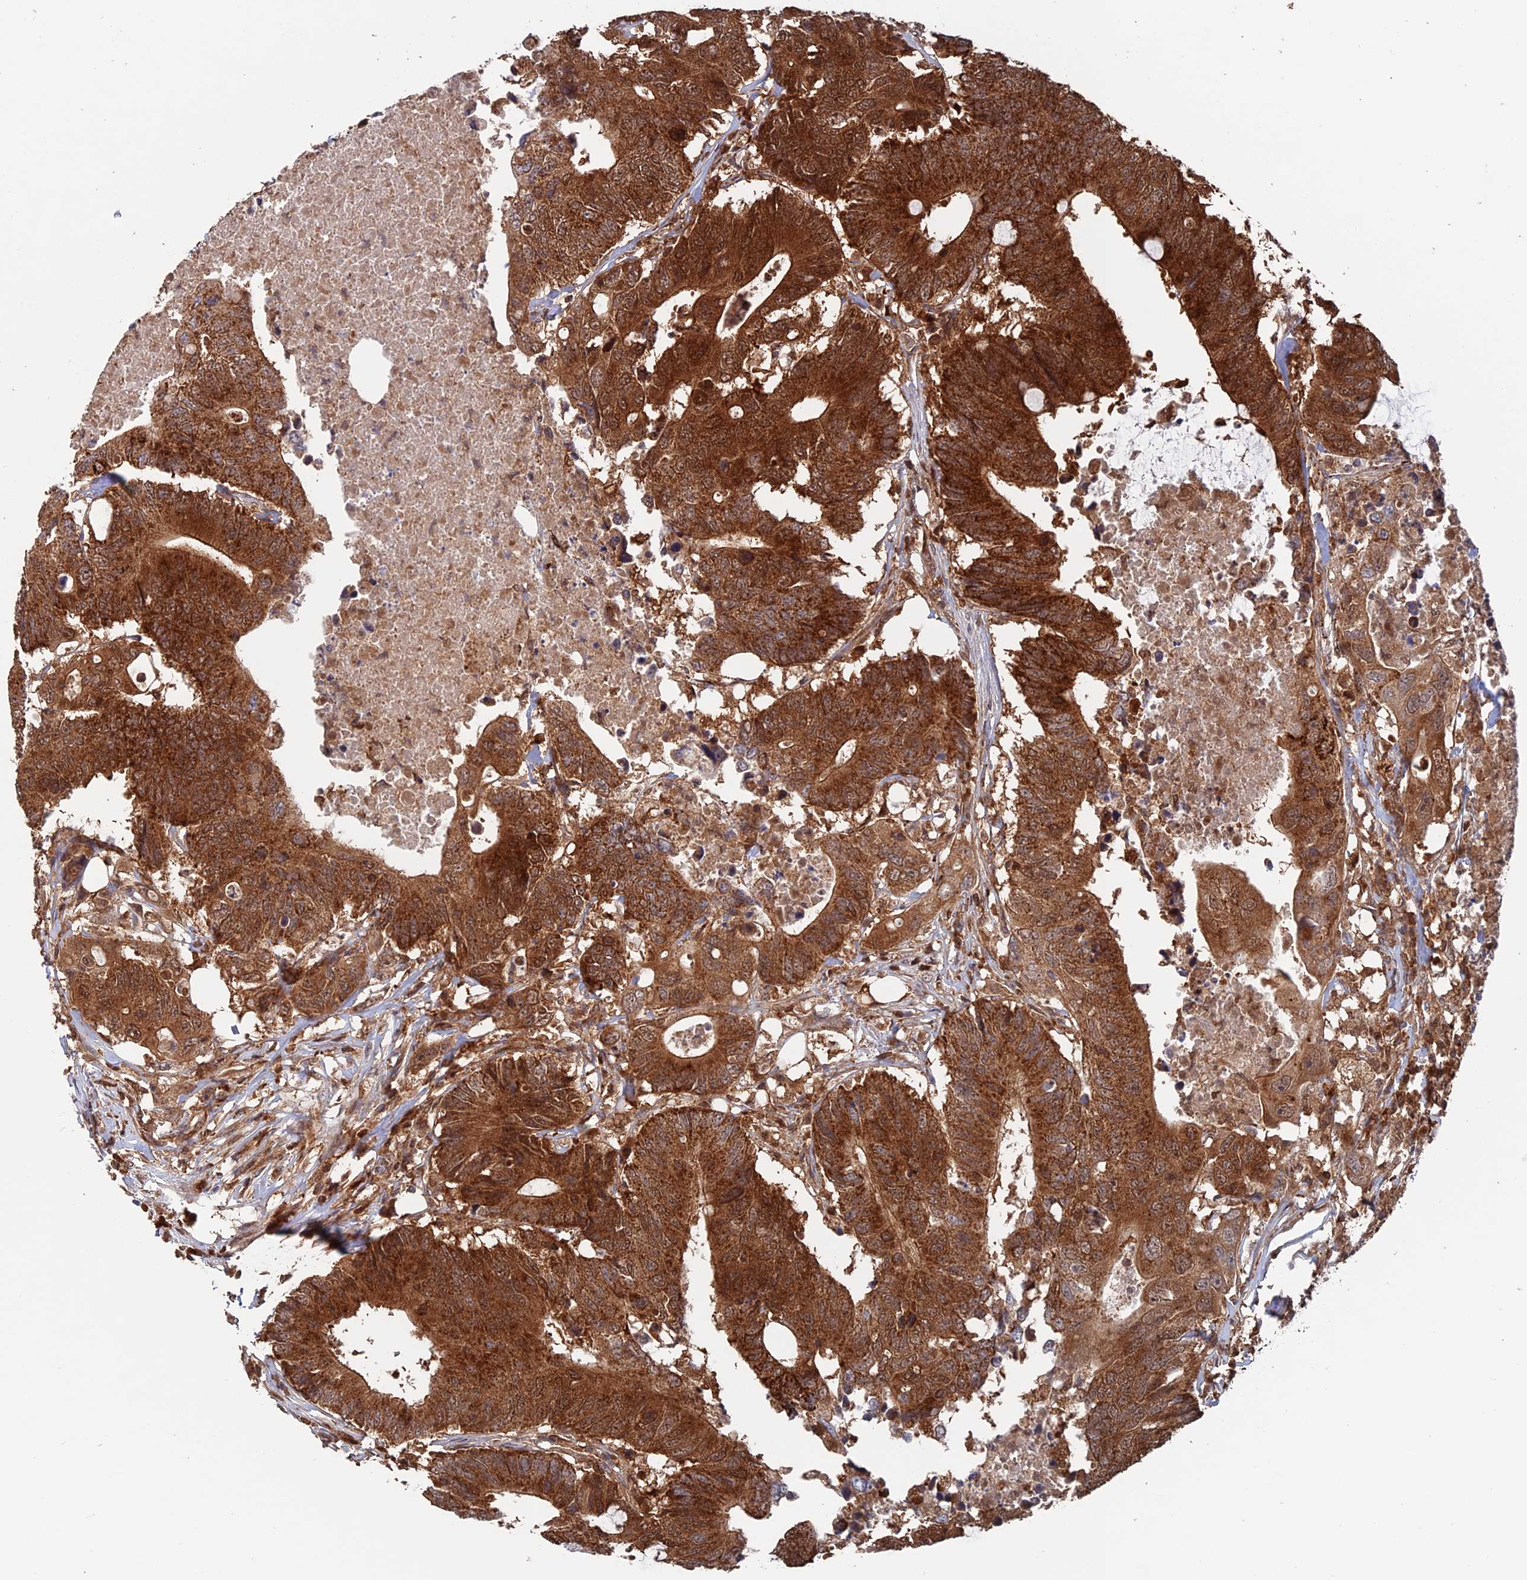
{"staining": {"intensity": "strong", "quantity": ">75%", "location": "cytoplasmic/membranous"}, "tissue": "colorectal cancer", "cell_type": "Tumor cells", "image_type": "cancer", "snomed": [{"axis": "morphology", "description": "Adenocarcinoma, NOS"}, {"axis": "topography", "description": "Colon"}], "caption": "Protein staining displays strong cytoplasmic/membranous staining in approximately >75% of tumor cells in colorectal cancer (adenocarcinoma).", "gene": "DTYMK", "patient": {"sex": "male", "age": 71}}